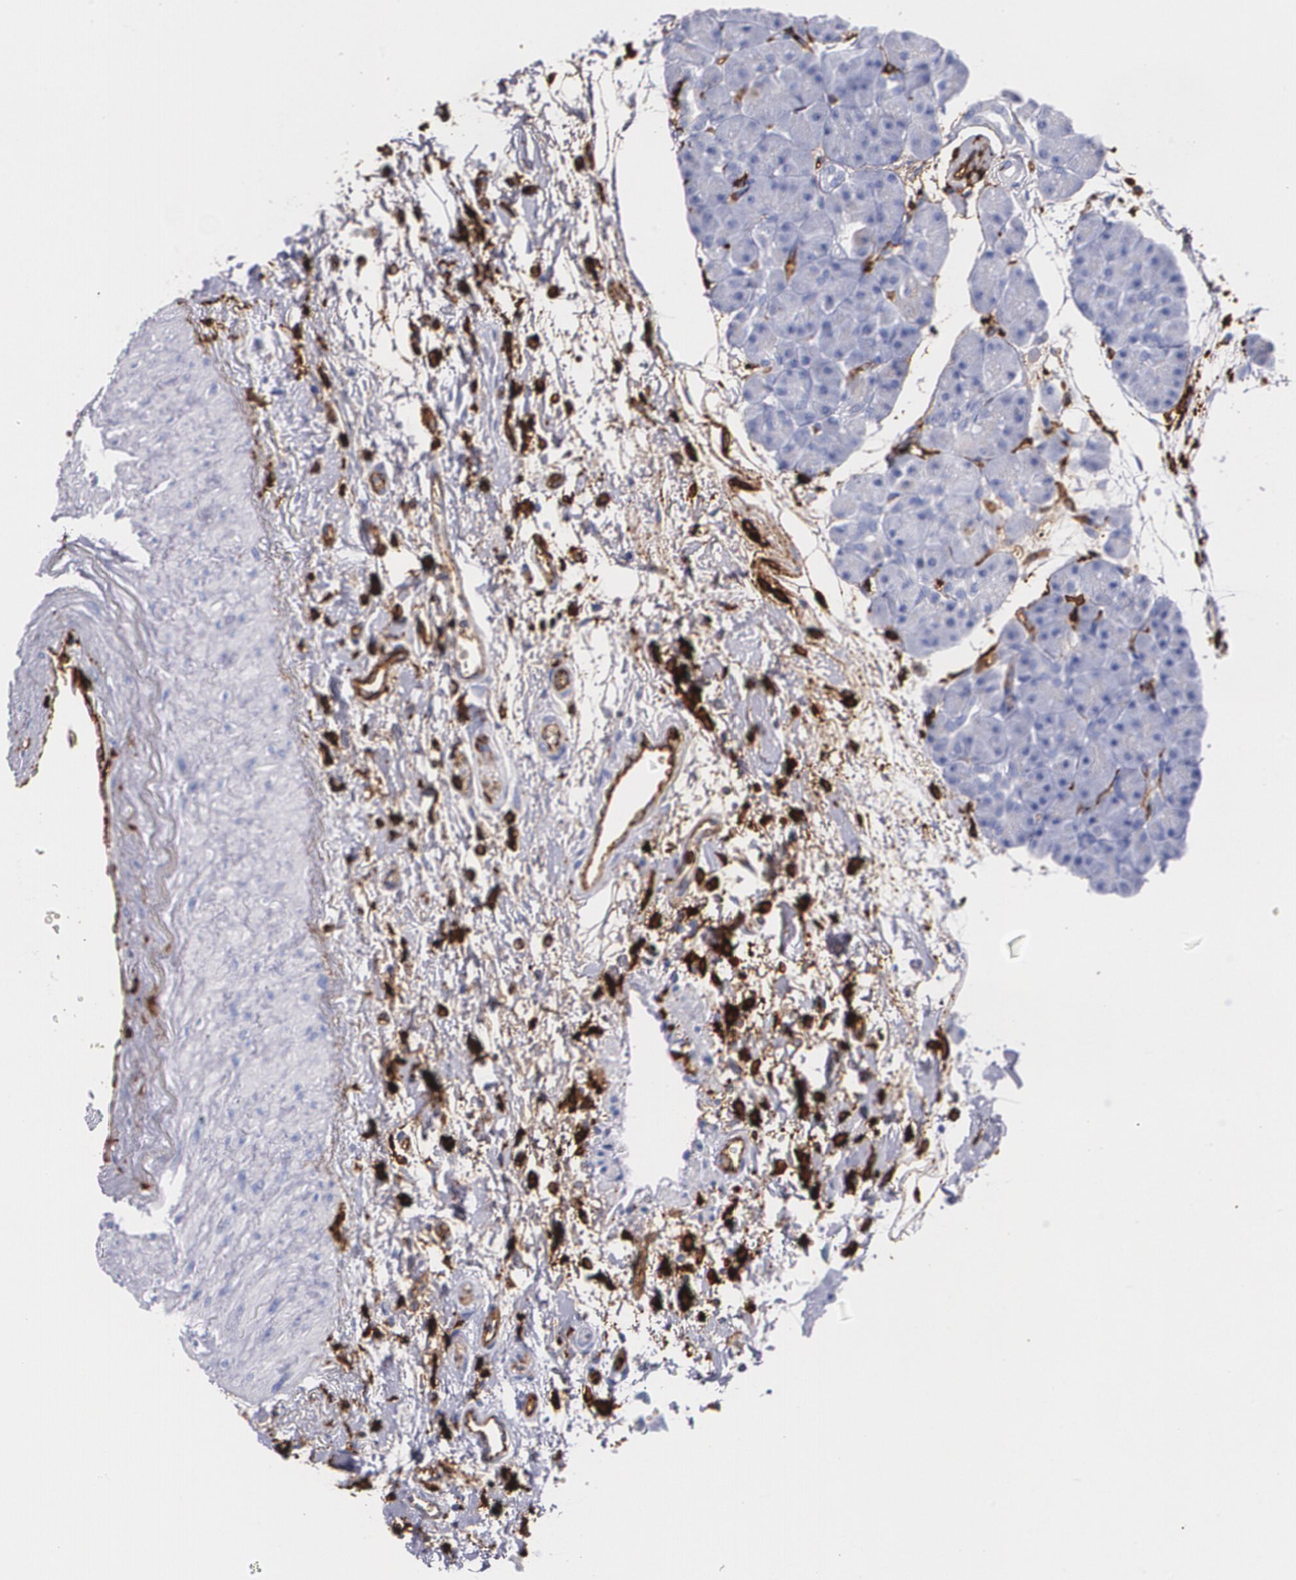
{"staining": {"intensity": "weak", "quantity": ">75%", "location": "cytoplasmic/membranous"}, "tissue": "pancreas", "cell_type": "Exocrine glandular cells", "image_type": "normal", "snomed": [{"axis": "morphology", "description": "Normal tissue, NOS"}, {"axis": "topography", "description": "Pancreas"}], "caption": "A photomicrograph of human pancreas stained for a protein displays weak cytoplasmic/membranous brown staining in exocrine glandular cells. (DAB (3,3'-diaminobenzidine) IHC, brown staining for protein, blue staining for nuclei).", "gene": "HLA", "patient": {"sex": "male", "age": 66}}